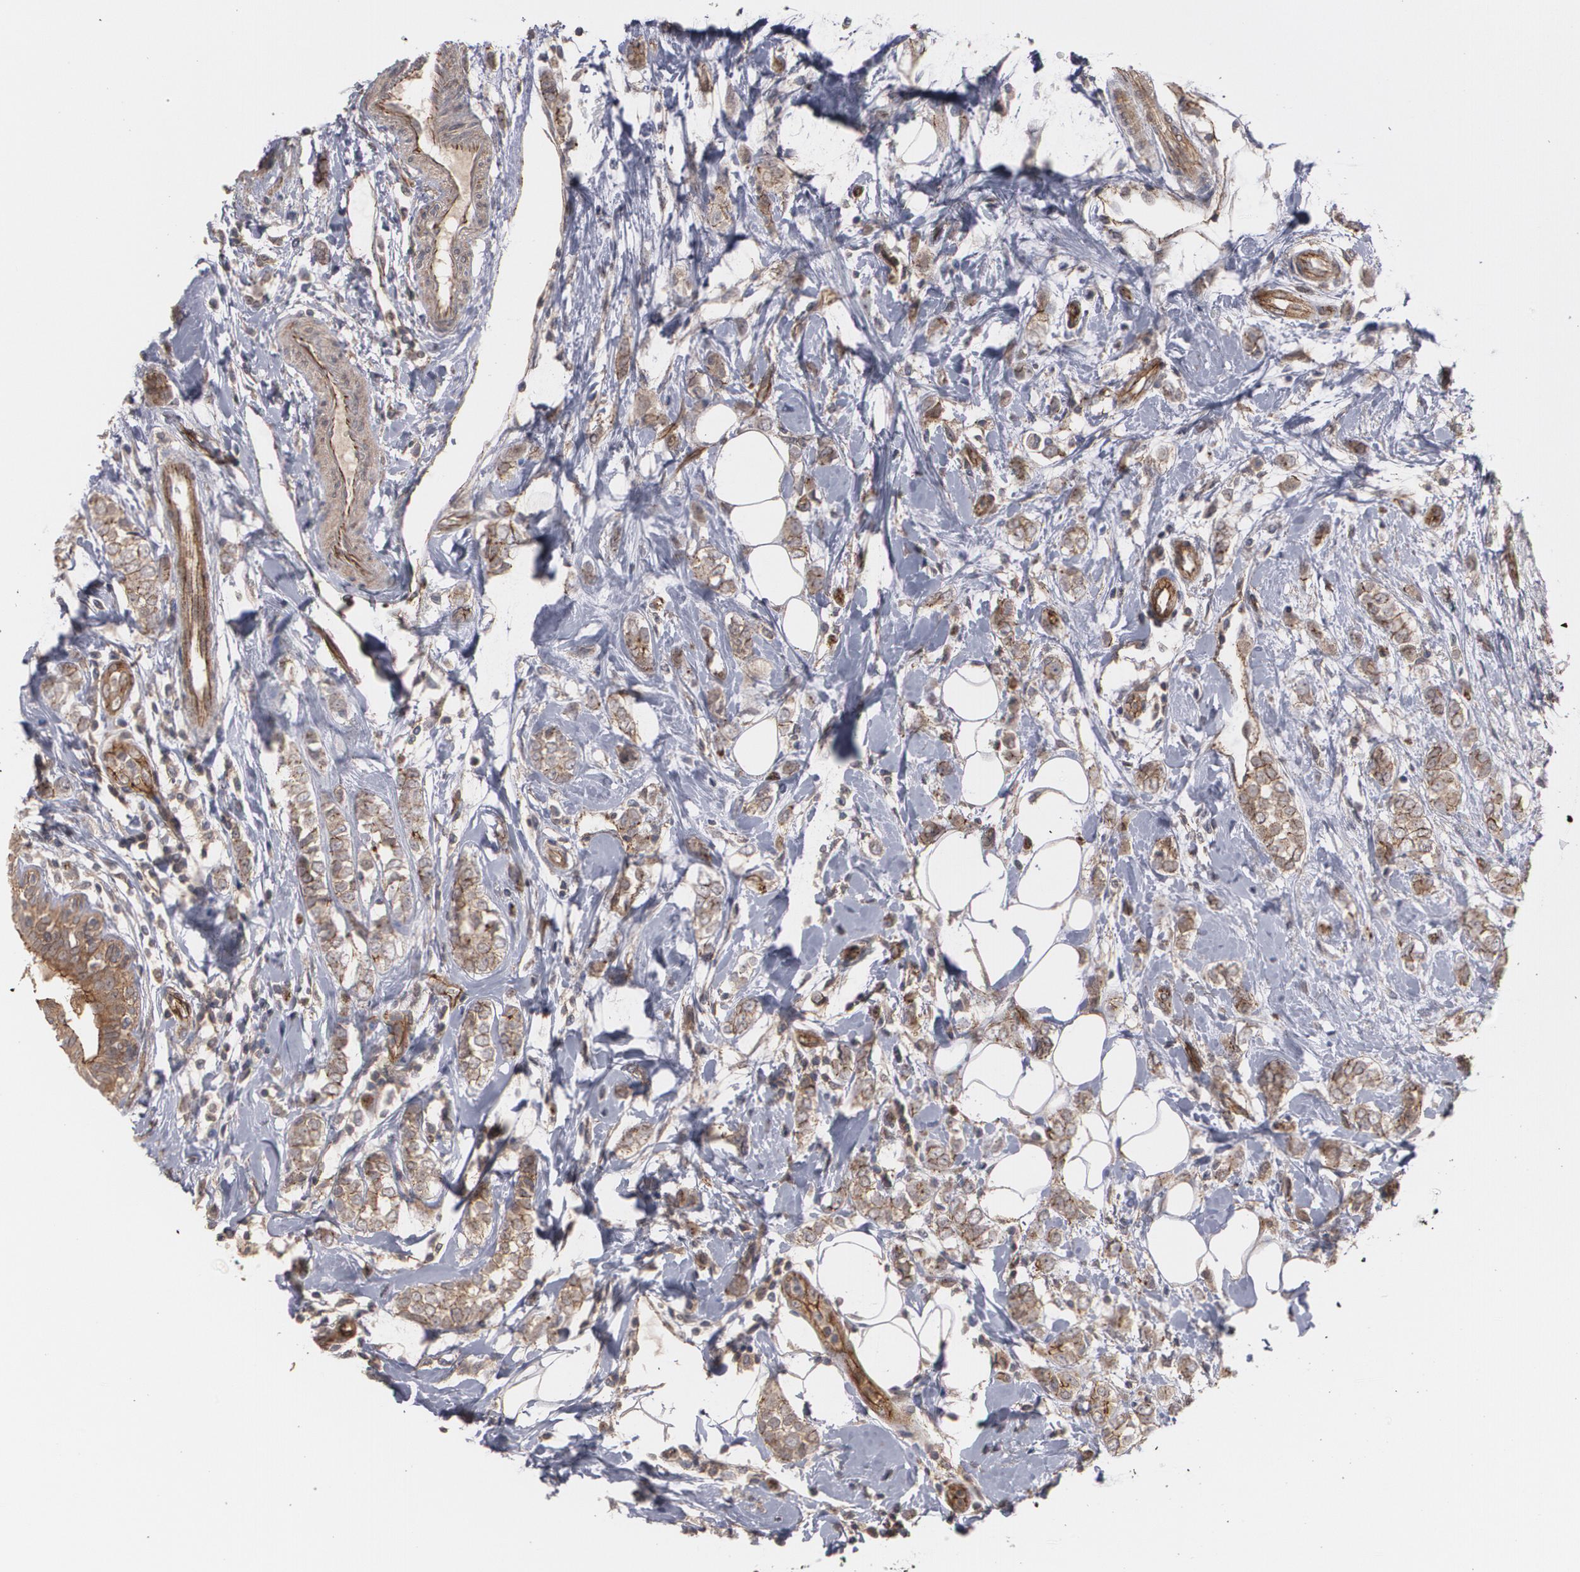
{"staining": {"intensity": "weak", "quantity": ">75%", "location": "cytoplasmic/membranous"}, "tissue": "breast cancer", "cell_type": "Tumor cells", "image_type": "cancer", "snomed": [{"axis": "morphology", "description": "Normal tissue, NOS"}, {"axis": "morphology", "description": "Lobular carcinoma"}, {"axis": "topography", "description": "Breast"}], "caption": "Protein staining shows weak cytoplasmic/membranous positivity in approximately >75% of tumor cells in breast lobular carcinoma.", "gene": "TJP1", "patient": {"sex": "female", "age": 47}}